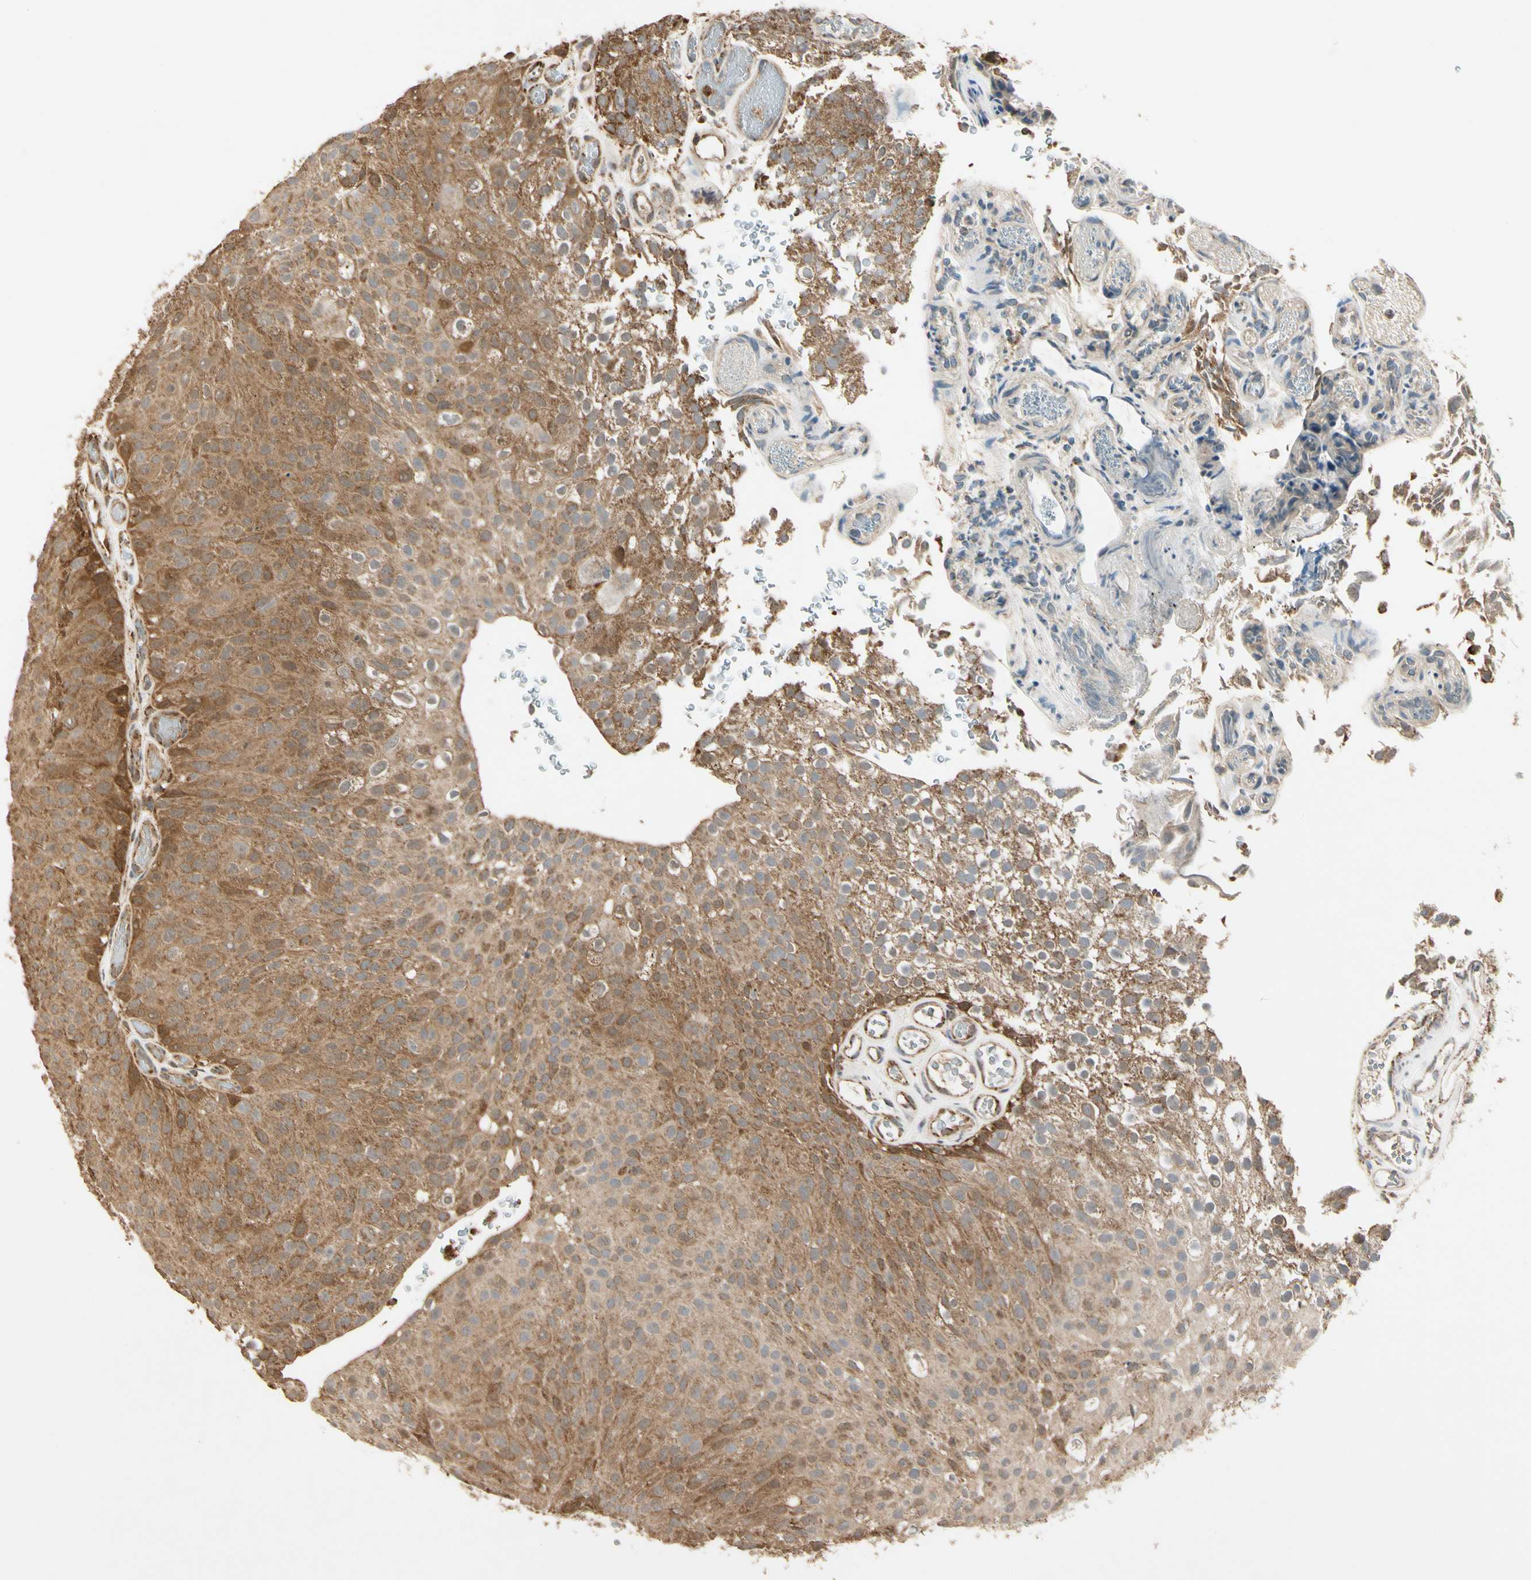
{"staining": {"intensity": "moderate", "quantity": ">75%", "location": "cytoplasmic/membranous,nuclear"}, "tissue": "urothelial cancer", "cell_type": "Tumor cells", "image_type": "cancer", "snomed": [{"axis": "morphology", "description": "Urothelial carcinoma, Low grade"}, {"axis": "topography", "description": "Urinary bladder"}], "caption": "Approximately >75% of tumor cells in urothelial carcinoma (low-grade) reveal moderate cytoplasmic/membranous and nuclear protein expression as visualized by brown immunohistochemical staining.", "gene": "PRDX5", "patient": {"sex": "male", "age": 78}}